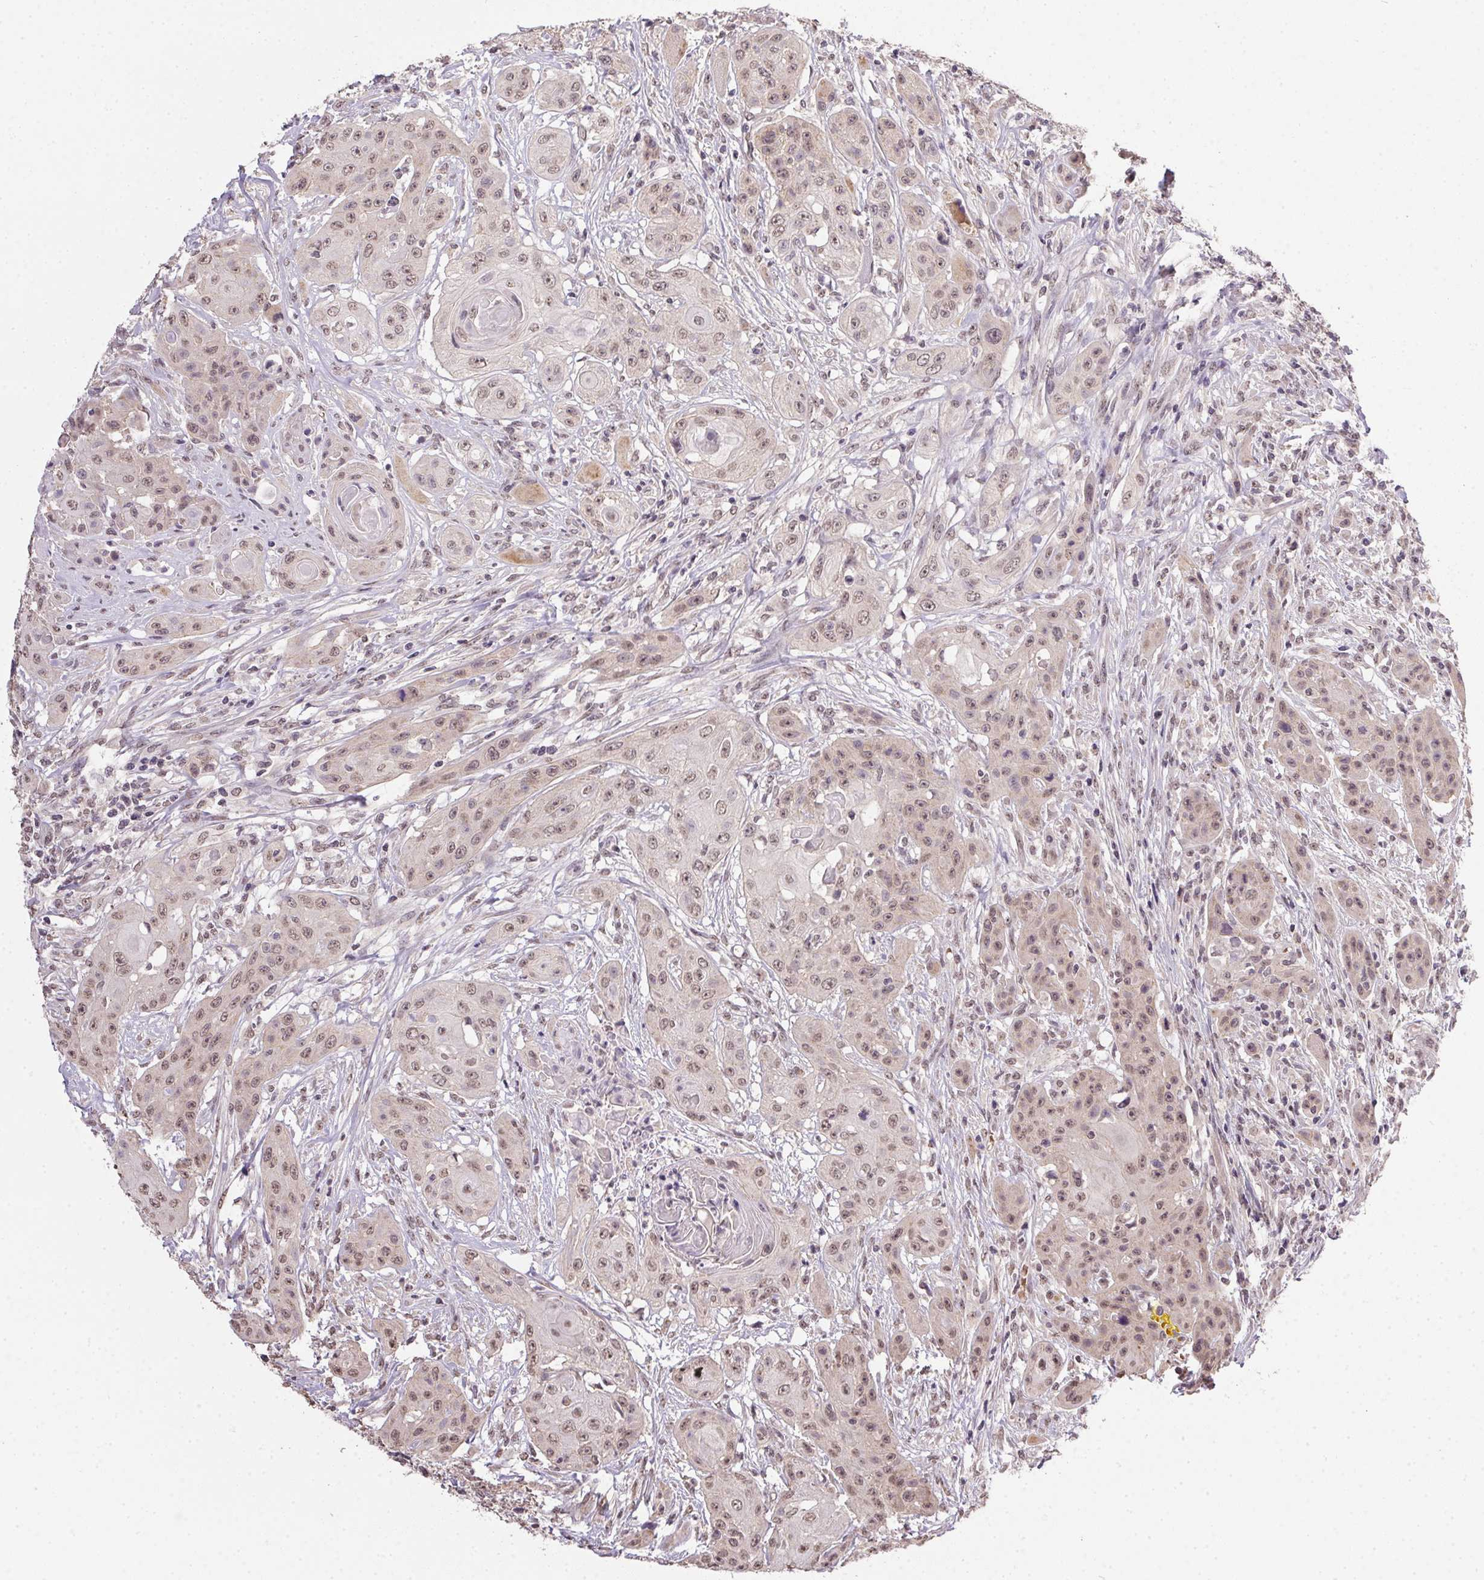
{"staining": {"intensity": "weak", "quantity": ">75%", "location": "nuclear"}, "tissue": "head and neck cancer", "cell_type": "Tumor cells", "image_type": "cancer", "snomed": [{"axis": "morphology", "description": "Squamous cell carcinoma, NOS"}, {"axis": "topography", "description": "Oral tissue"}, {"axis": "topography", "description": "Head-Neck"}, {"axis": "topography", "description": "Neck, NOS"}], "caption": "This is a photomicrograph of immunohistochemistry (IHC) staining of squamous cell carcinoma (head and neck), which shows weak positivity in the nuclear of tumor cells.", "gene": "PPP4R4", "patient": {"sex": "female", "age": 55}}